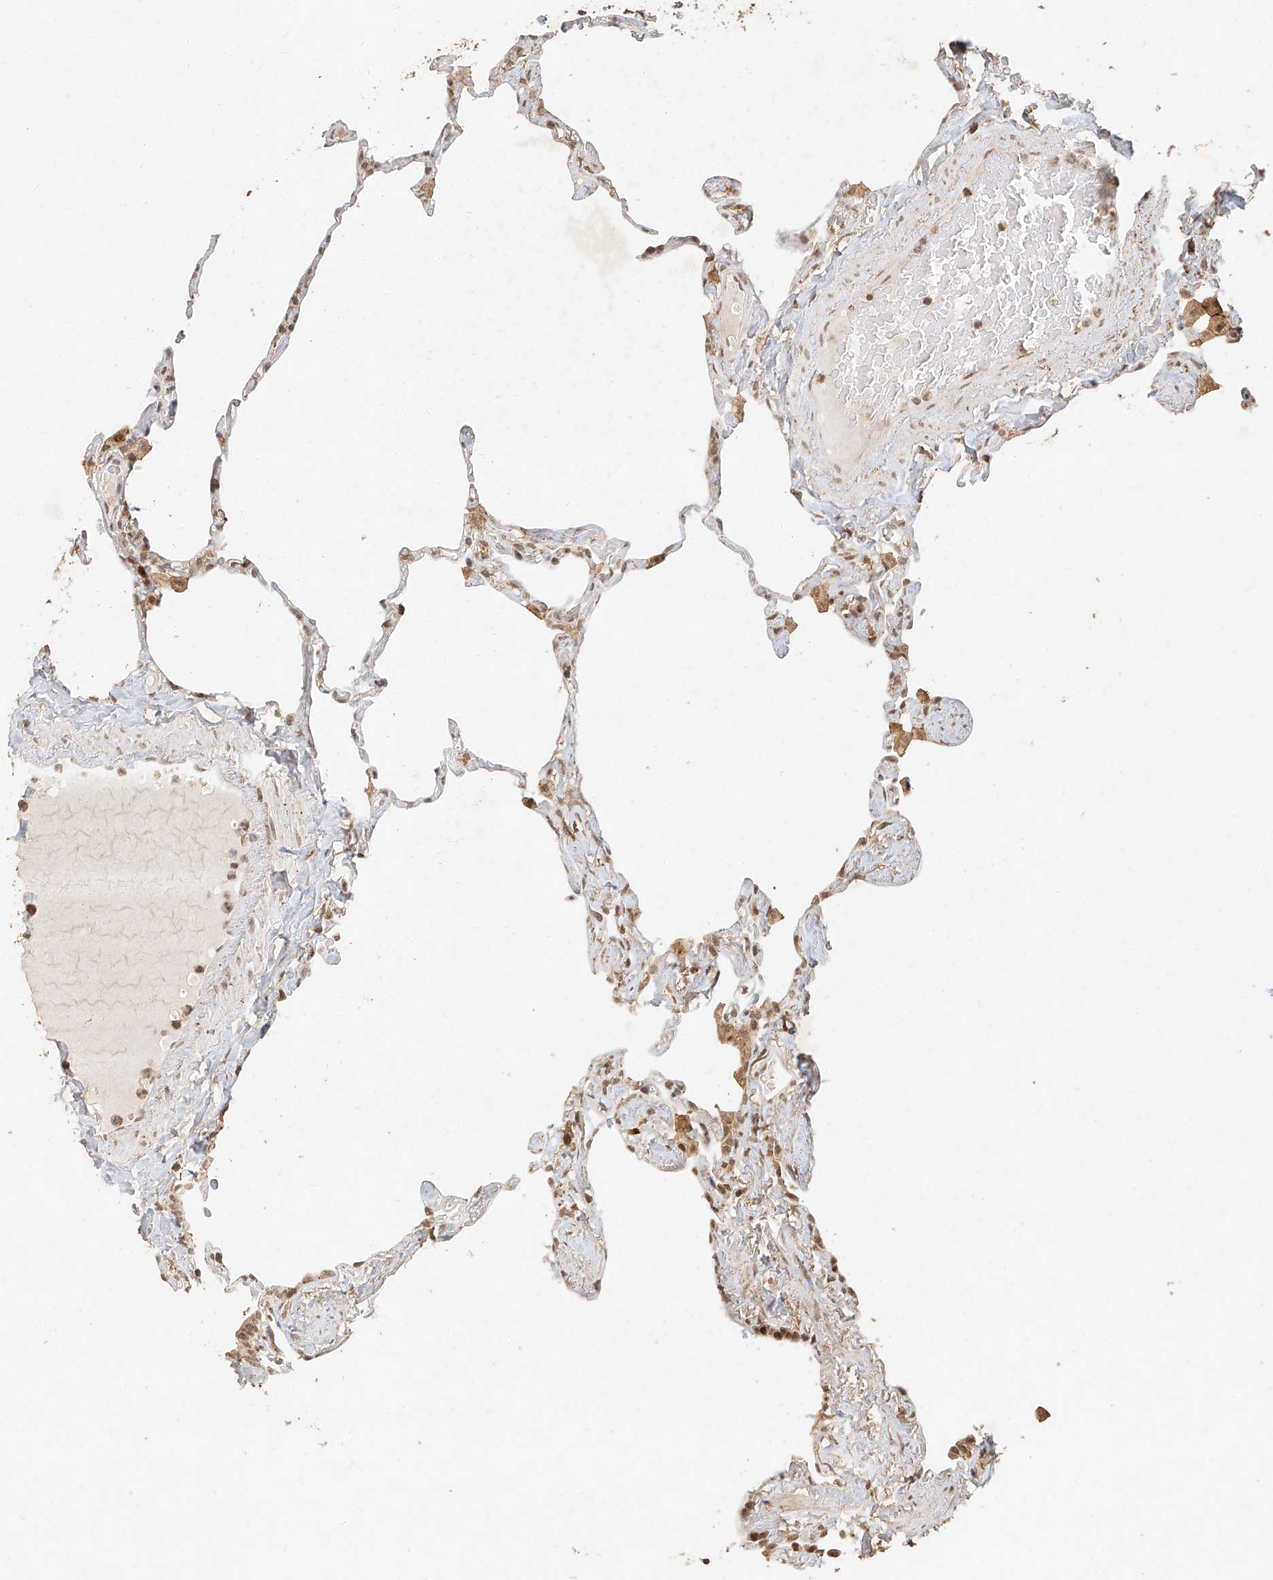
{"staining": {"intensity": "moderate", "quantity": ">75%", "location": "cytoplasmic/membranous,nuclear"}, "tissue": "lung", "cell_type": "Alveolar cells", "image_type": "normal", "snomed": [{"axis": "morphology", "description": "Normal tissue, NOS"}, {"axis": "topography", "description": "Lung"}], "caption": "This histopathology image demonstrates immunohistochemistry (IHC) staining of unremarkable lung, with medium moderate cytoplasmic/membranous,nuclear positivity in about >75% of alveolar cells.", "gene": "CXorf58", "patient": {"sex": "male", "age": 65}}